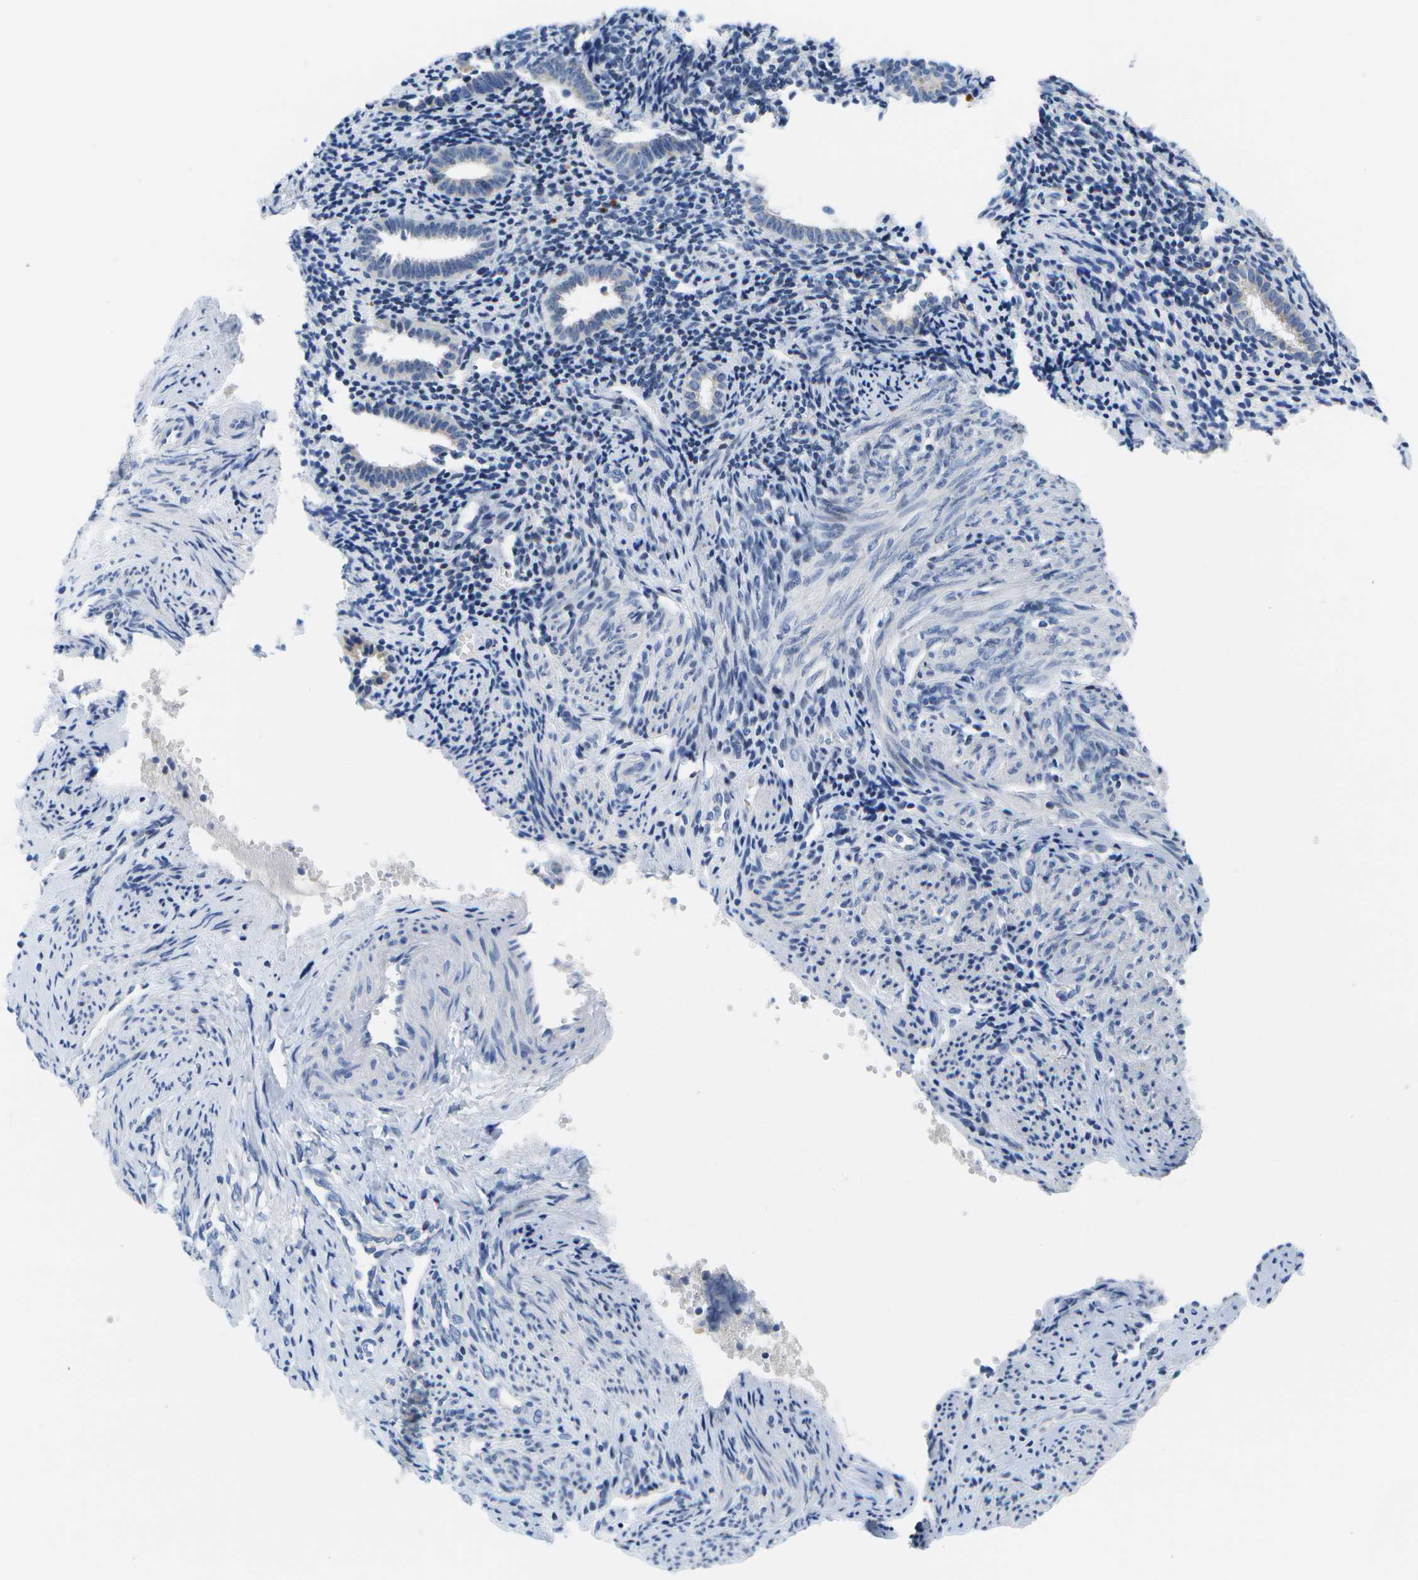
{"staining": {"intensity": "negative", "quantity": "none", "location": "none"}, "tissue": "endometrium", "cell_type": "Cells in endometrial stroma", "image_type": "normal", "snomed": [{"axis": "morphology", "description": "Normal tissue, NOS"}, {"axis": "topography", "description": "Endometrium"}], "caption": "The IHC histopathology image has no significant positivity in cells in endometrial stroma of endometrium. The staining is performed using DAB (3,3'-diaminobenzidine) brown chromogen with nuclei counter-stained in using hematoxylin.", "gene": "MS4A1", "patient": {"sex": "female", "age": 50}}